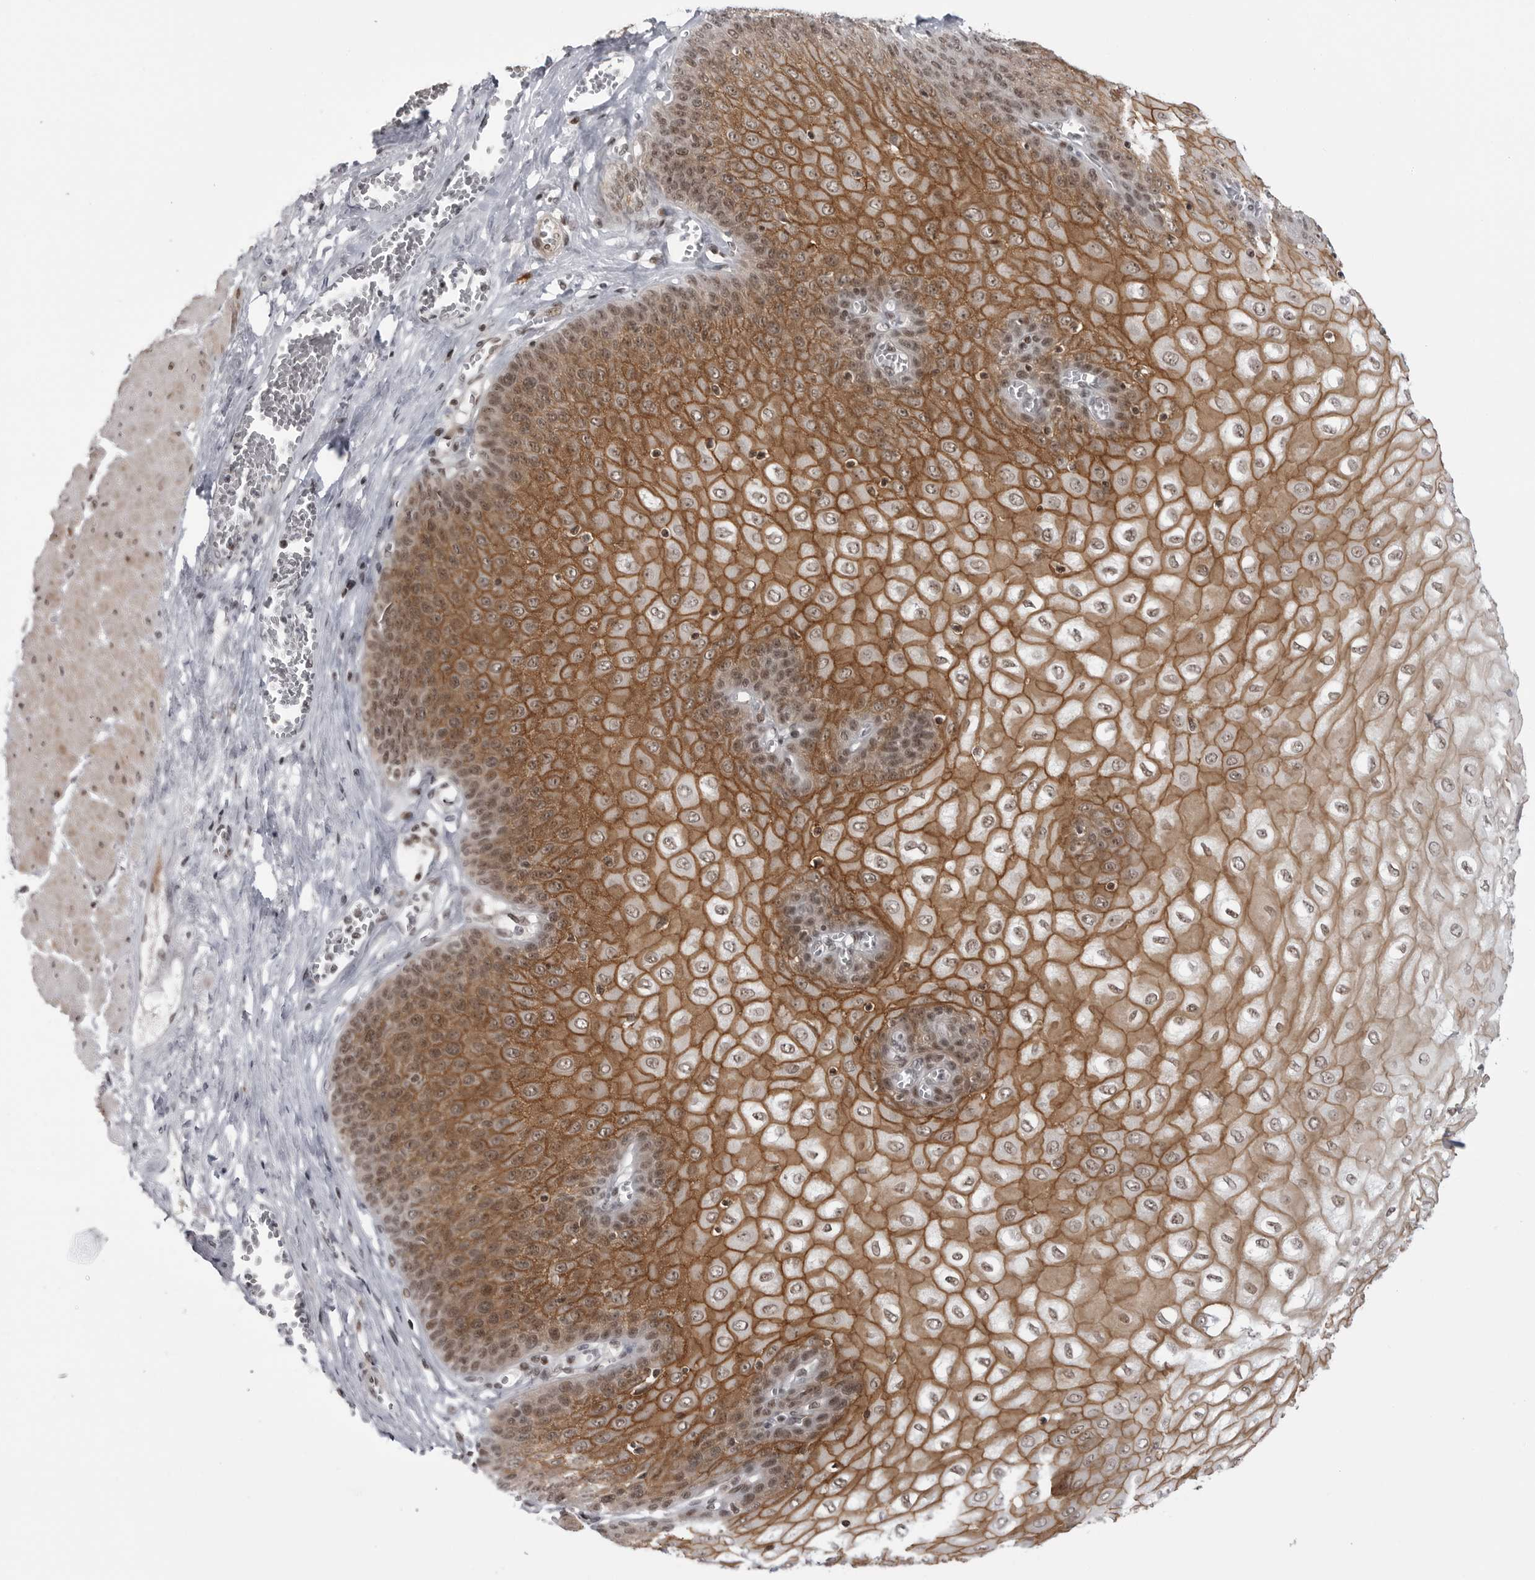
{"staining": {"intensity": "moderate", "quantity": ">75%", "location": "cytoplasmic/membranous,nuclear"}, "tissue": "esophagus", "cell_type": "Squamous epithelial cells", "image_type": "normal", "snomed": [{"axis": "morphology", "description": "Normal tissue, NOS"}, {"axis": "topography", "description": "Esophagus"}], "caption": "This is an image of immunohistochemistry staining of normal esophagus, which shows moderate expression in the cytoplasmic/membranous,nuclear of squamous epithelial cells.", "gene": "TRIM66", "patient": {"sex": "male", "age": 60}}